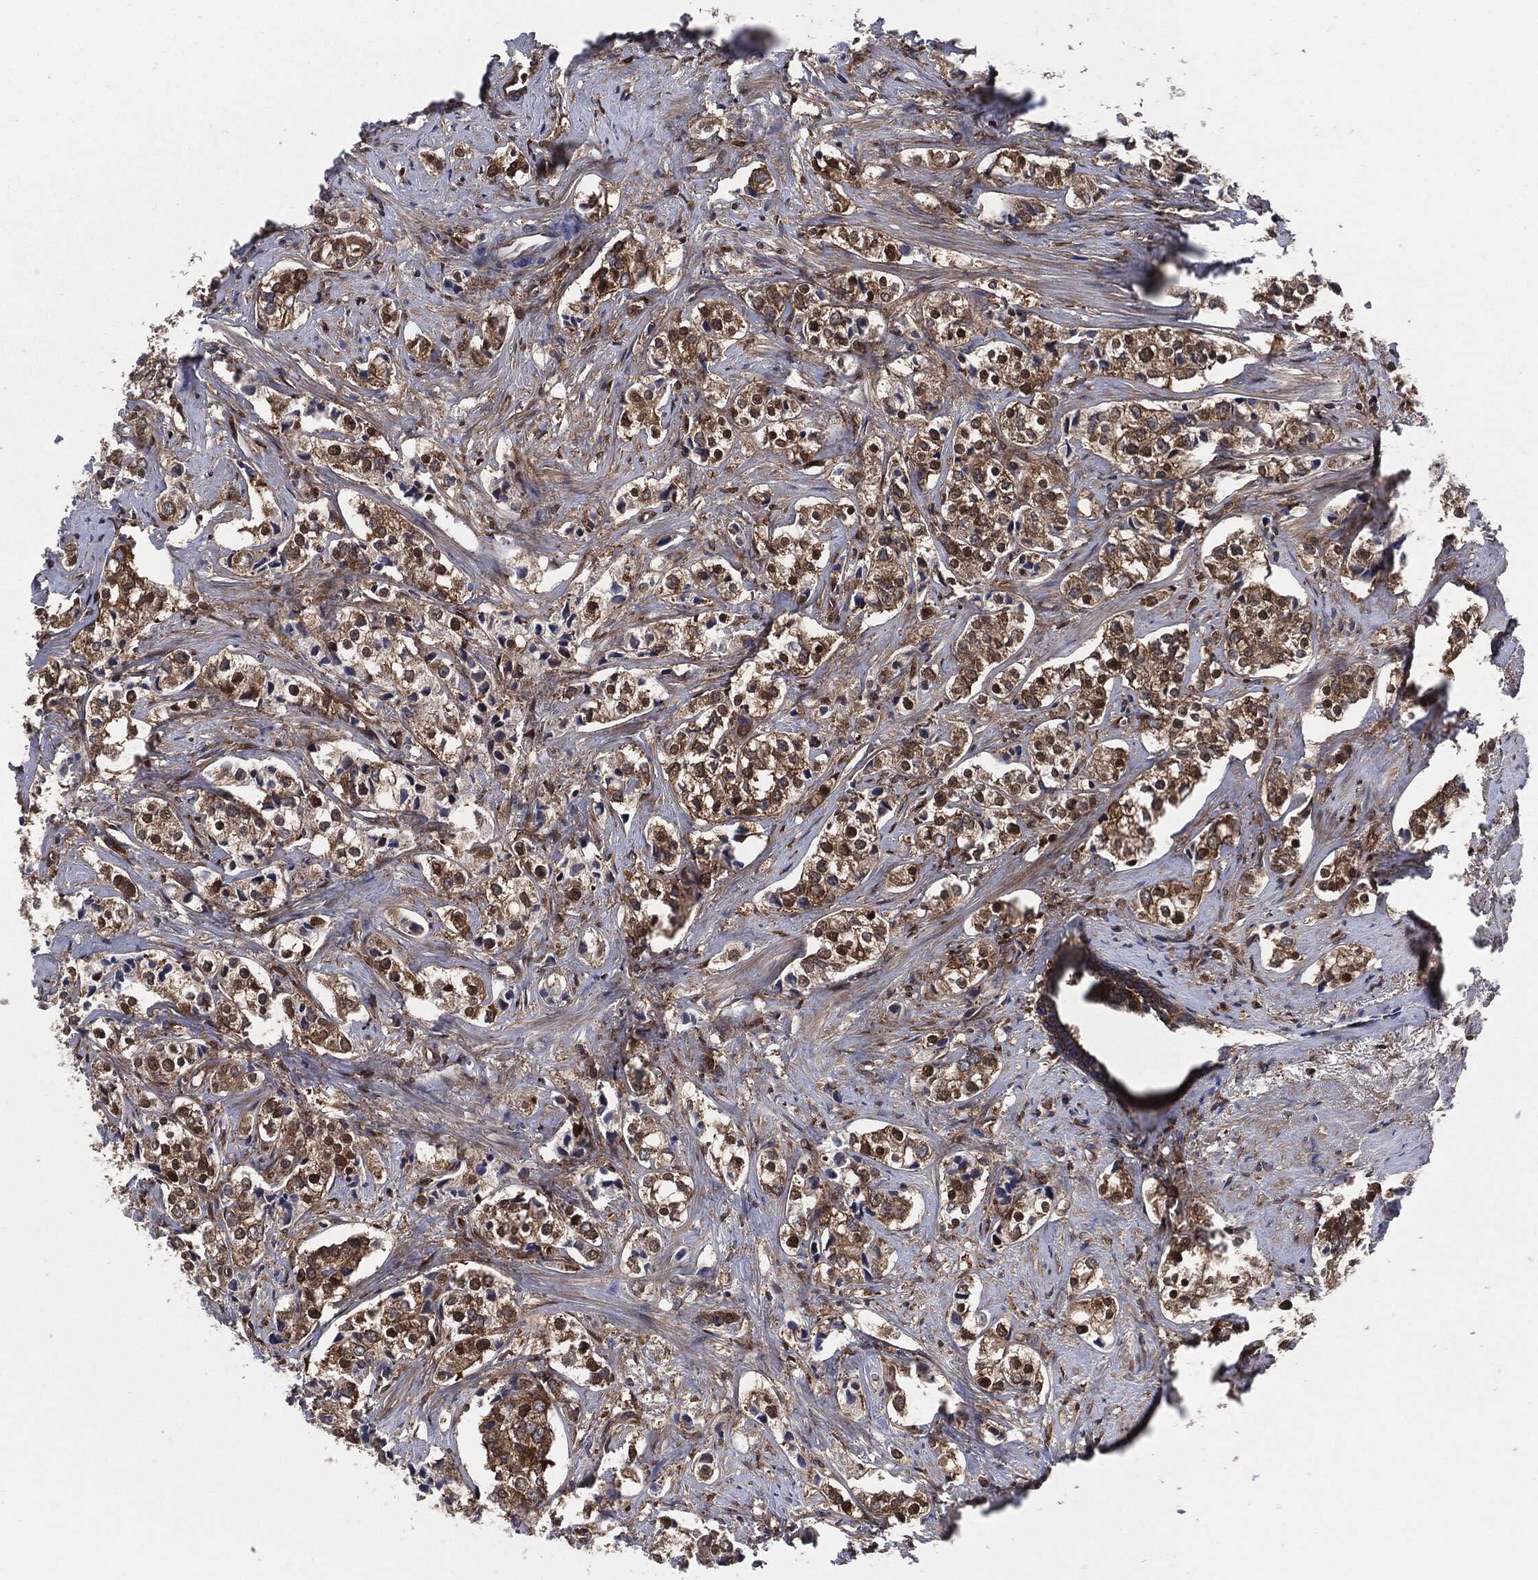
{"staining": {"intensity": "moderate", "quantity": ">75%", "location": "cytoplasmic/membranous"}, "tissue": "prostate cancer", "cell_type": "Tumor cells", "image_type": "cancer", "snomed": [{"axis": "morphology", "description": "Adenocarcinoma, NOS"}, {"axis": "topography", "description": "Prostate and seminal vesicle, NOS"}], "caption": "Moderate cytoplasmic/membranous protein positivity is identified in about >75% of tumor cells in adenocarcinoma (prostate).", "gene": "XPNPEP1", "patient": {"sex": "male", "age": 63}}